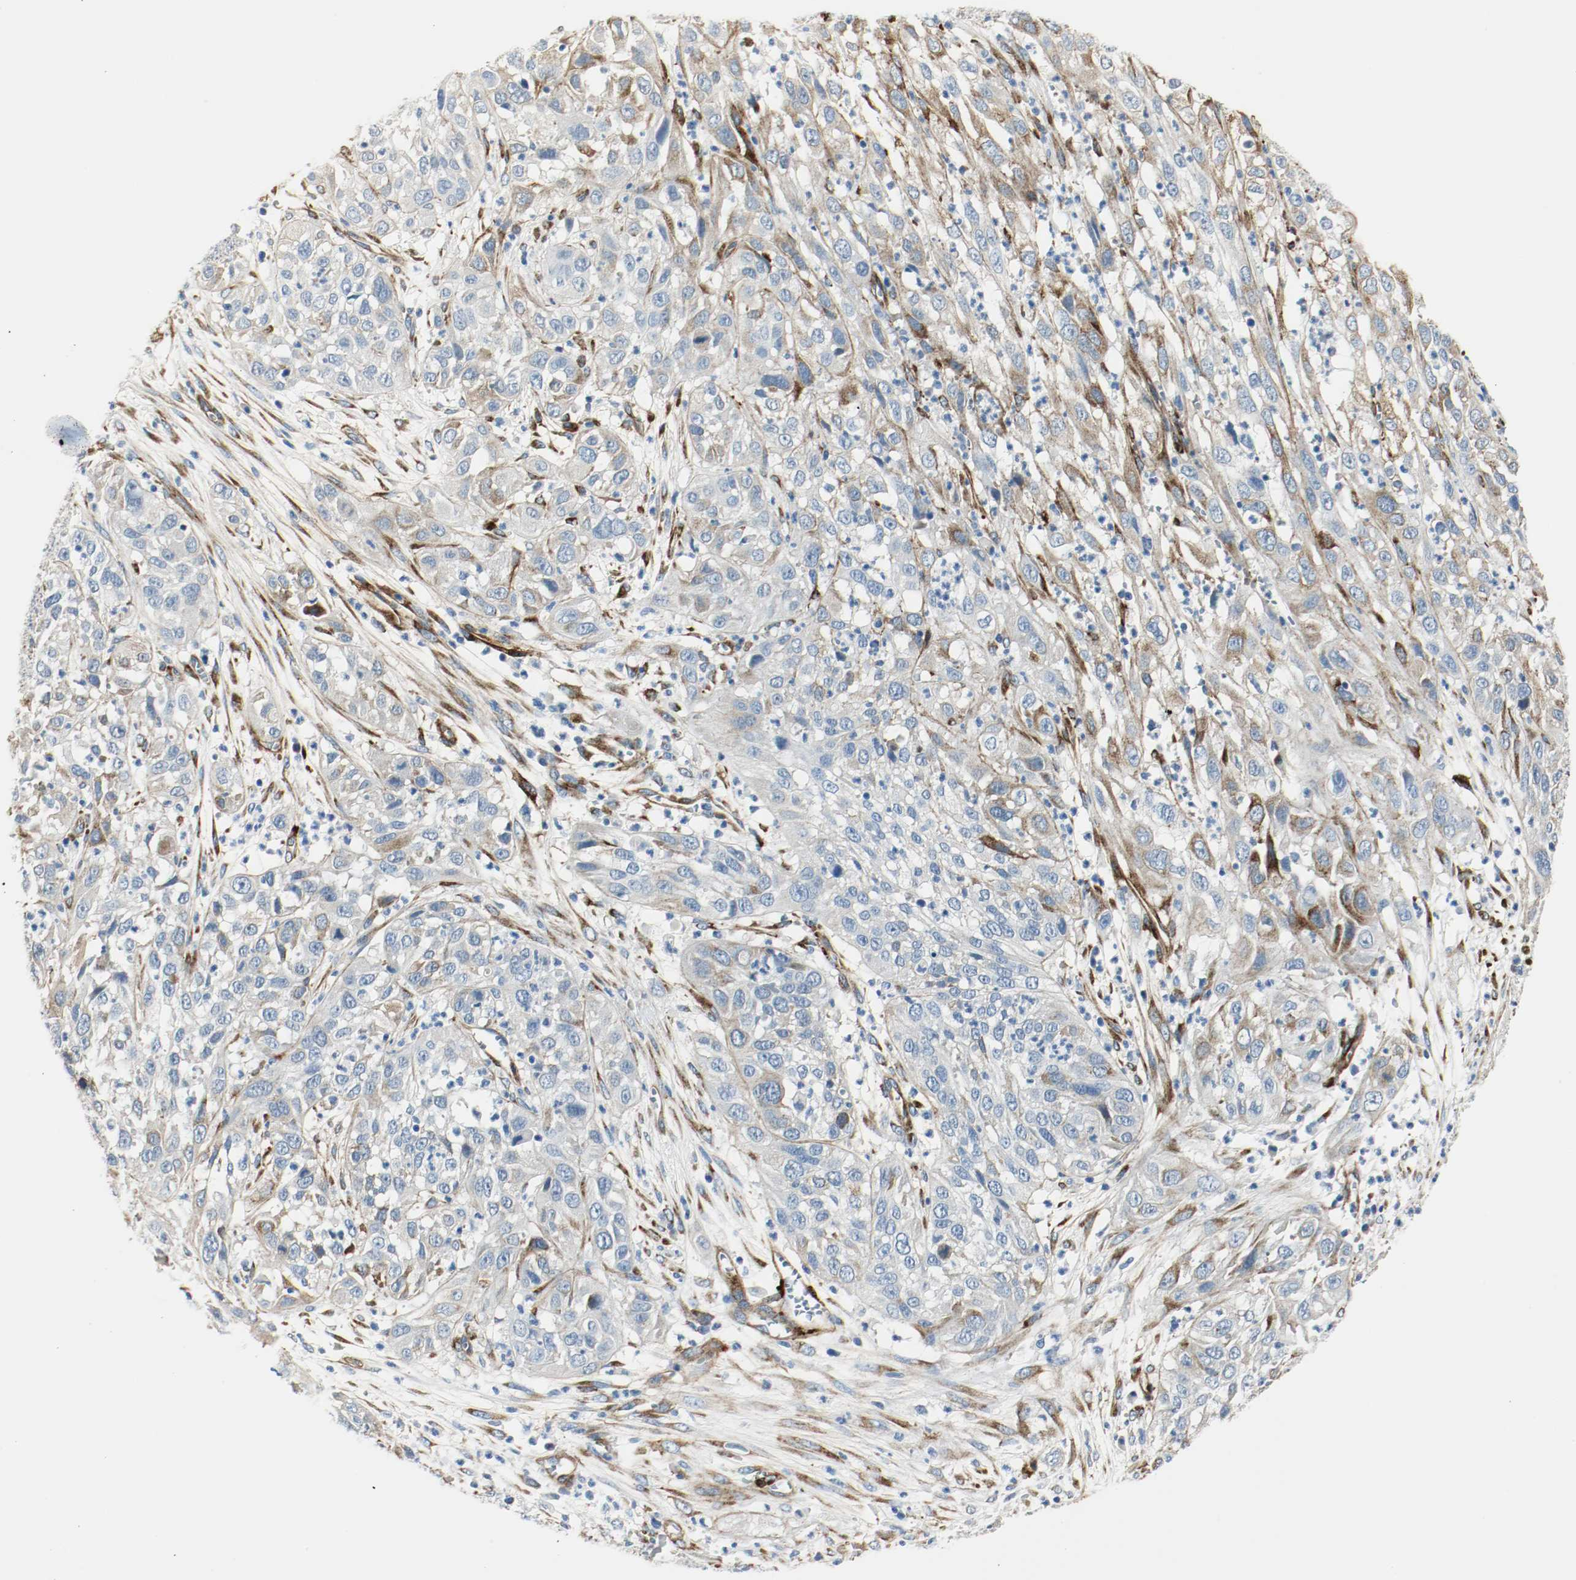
{"staining": {"intensity": "negative", "quantity": "none", "location": "none"}, "tissue": "cervical cancer", "cell_type": "Tumor cells", "image_type": "cancer", "snomed": [{"axis": "morphology", "description": "Squamous cell carcinoma, NOS"}, {"axis": "topography", "description": "Cervix"}], "caption": "This image is of squamous cell carcinoma (cervical) stained with immunohistochemistry to label a protein in brown with the nuclei are counter-stained blue. There is no positivity in tumor cells.", "gene": "LAMB1", "patient": {"sex": "female", "age": 32}}